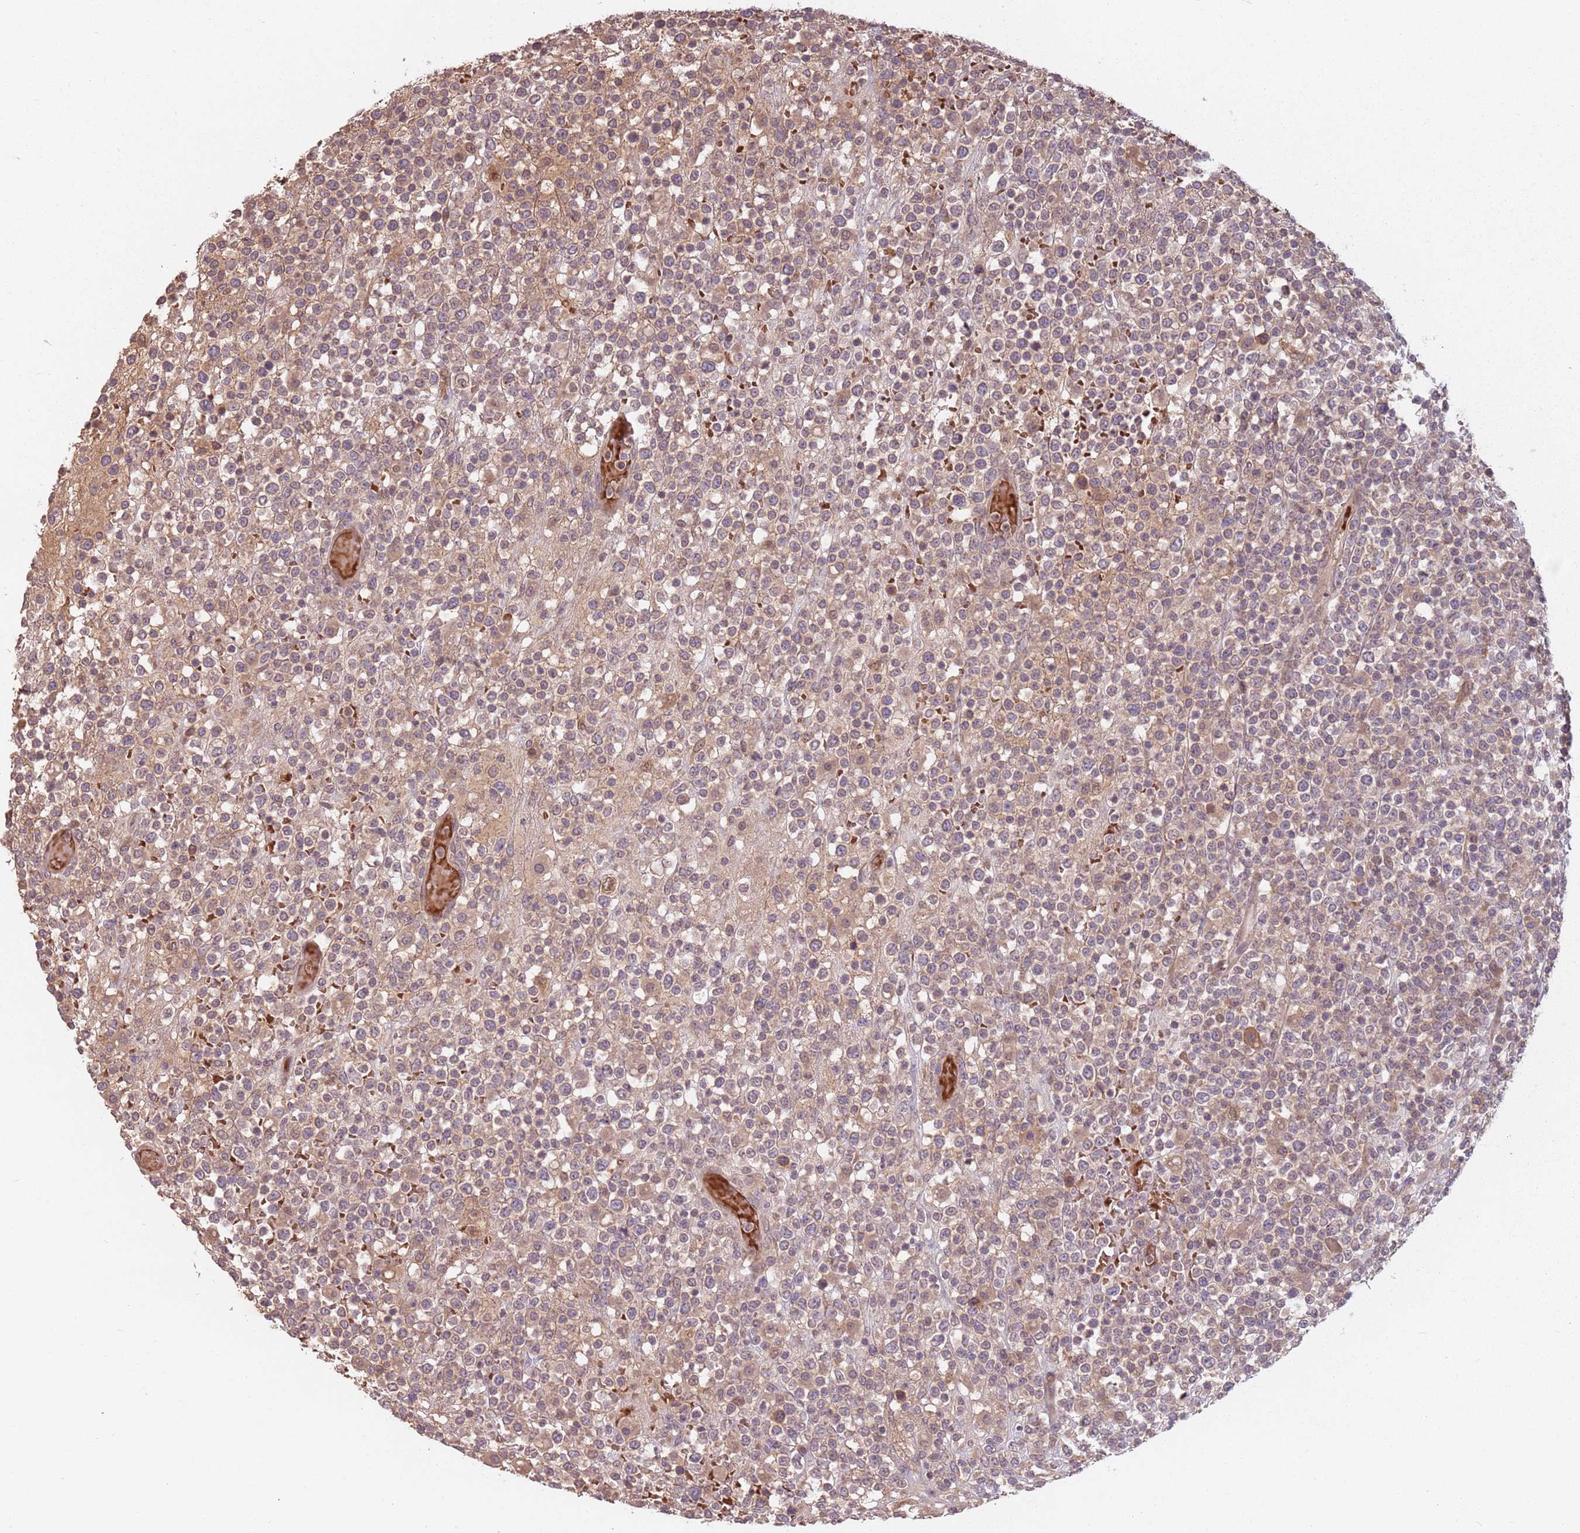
{"staining": {"intensity": "weak", "quantity": "25%-75%", "location": "cytoplasmic/membranous"}, "tissue": "lymphoma", "cell_type": "Tumor cells", "image_type": "cancer", "snomed": [{"axis": "morphology", "description": "Malignant lymphoma, non-Hodgkin's type, High grade"}, {"axis": "topography", "description": "Colon"}], "caption": "Protein expression analysis of human high-grade malignant lymphoma, non-Hodgkin's type reveals weak cytoplasmic/membranous staining in about 25%-75% of tumor cells. (IHC, brightfield microscopy, high magnification).", "gene": "GPR180", "patient": {"sex": "female", "age": 53}}